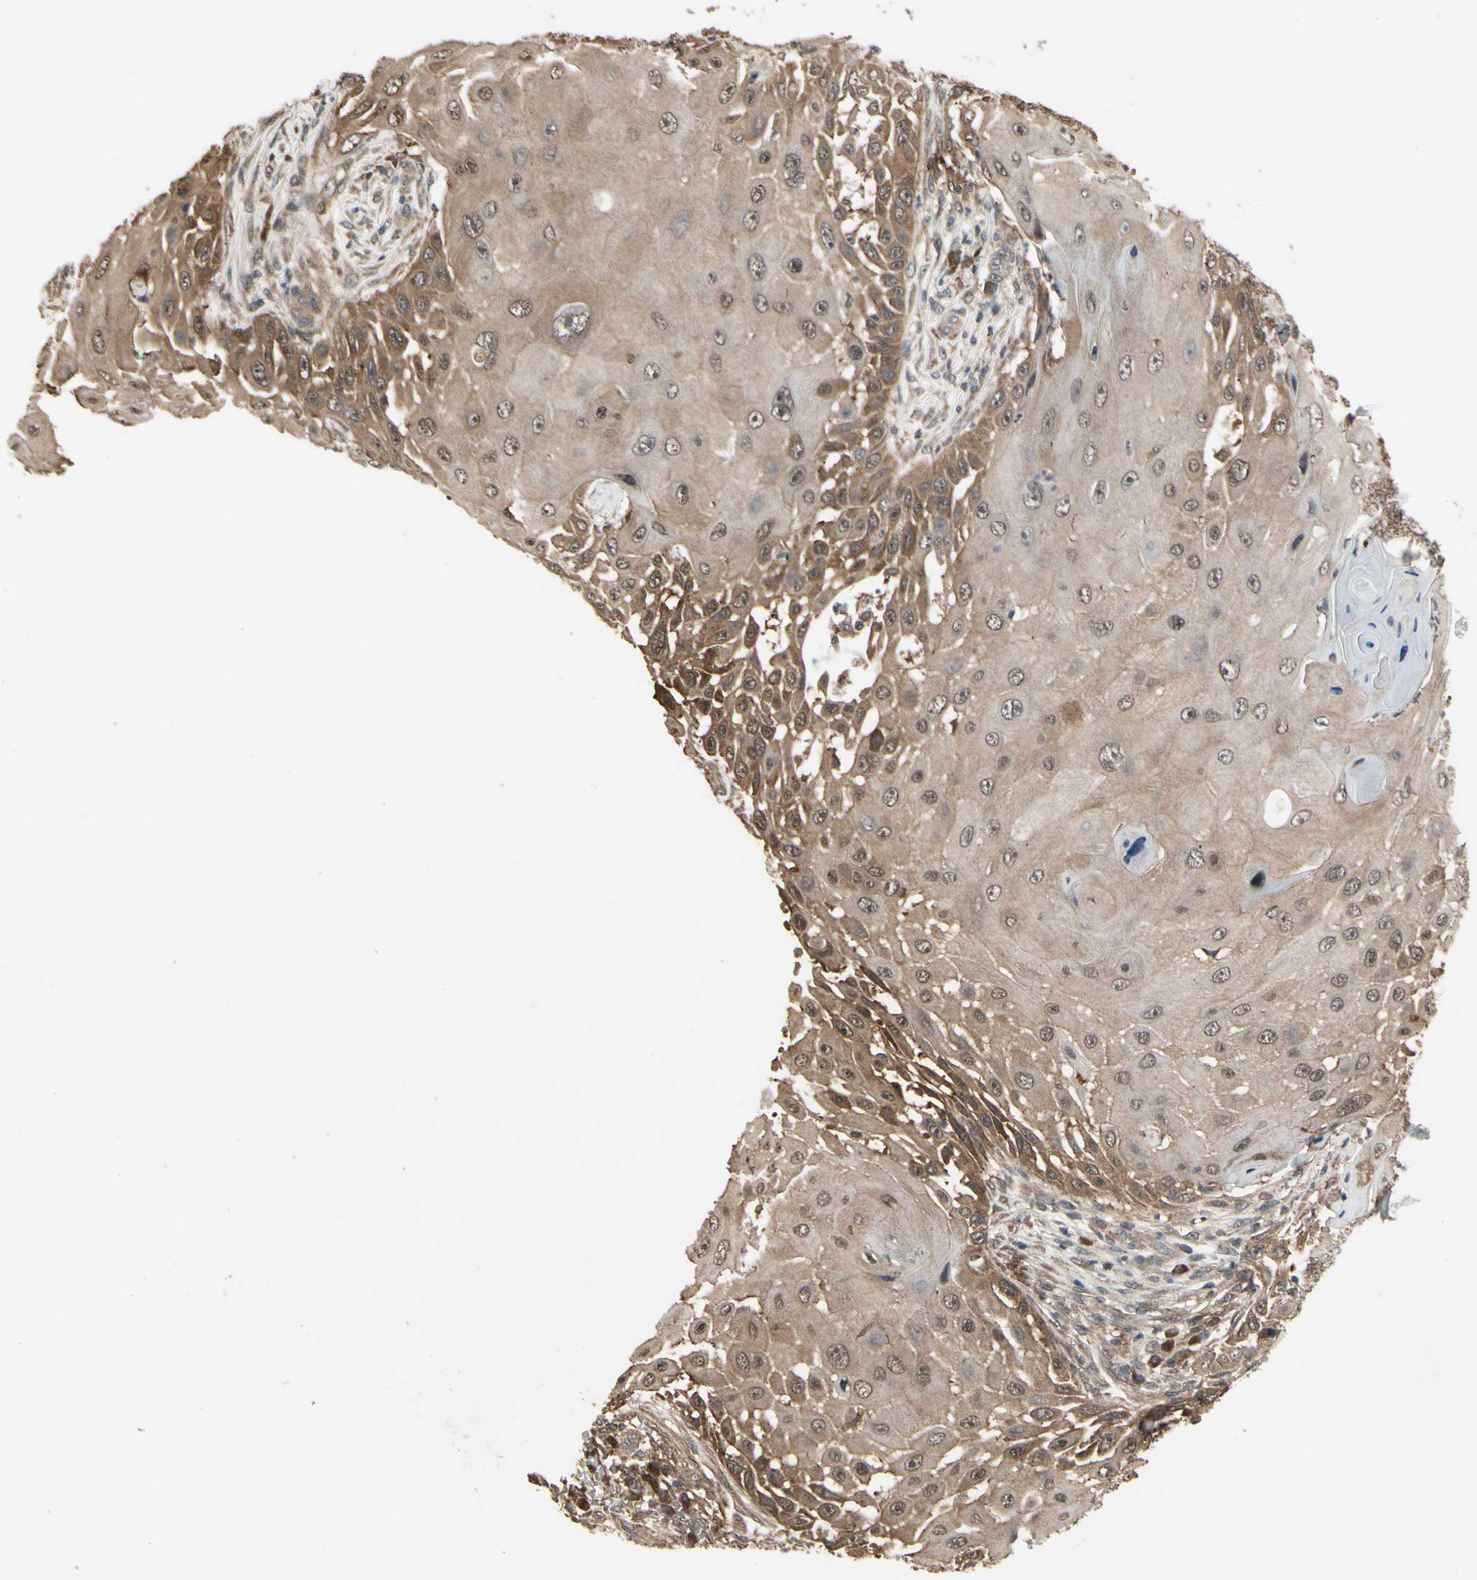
{"staining": {"intensity": "weak", "quantity": "25%-75%", "location": "cytoplasmic/membranous"}, "tissue": "skin cancer", "cell_type": "Tumor cells", "image_type": "cancer", "snomed": [{"axis": "morphology", "description": "Squamous cell carcinoma, NOS"}, {"axis": "topography", "description": "Skin"}], "caption": "Protein positivity by IHC shows weak cytoplasmic/membranous staining in about 25%-75% of tumor cells in skin cancer (squamous cell carcinoma).", "gene": "CSF1R", "patient": {"sex": "female", "age": 44}}